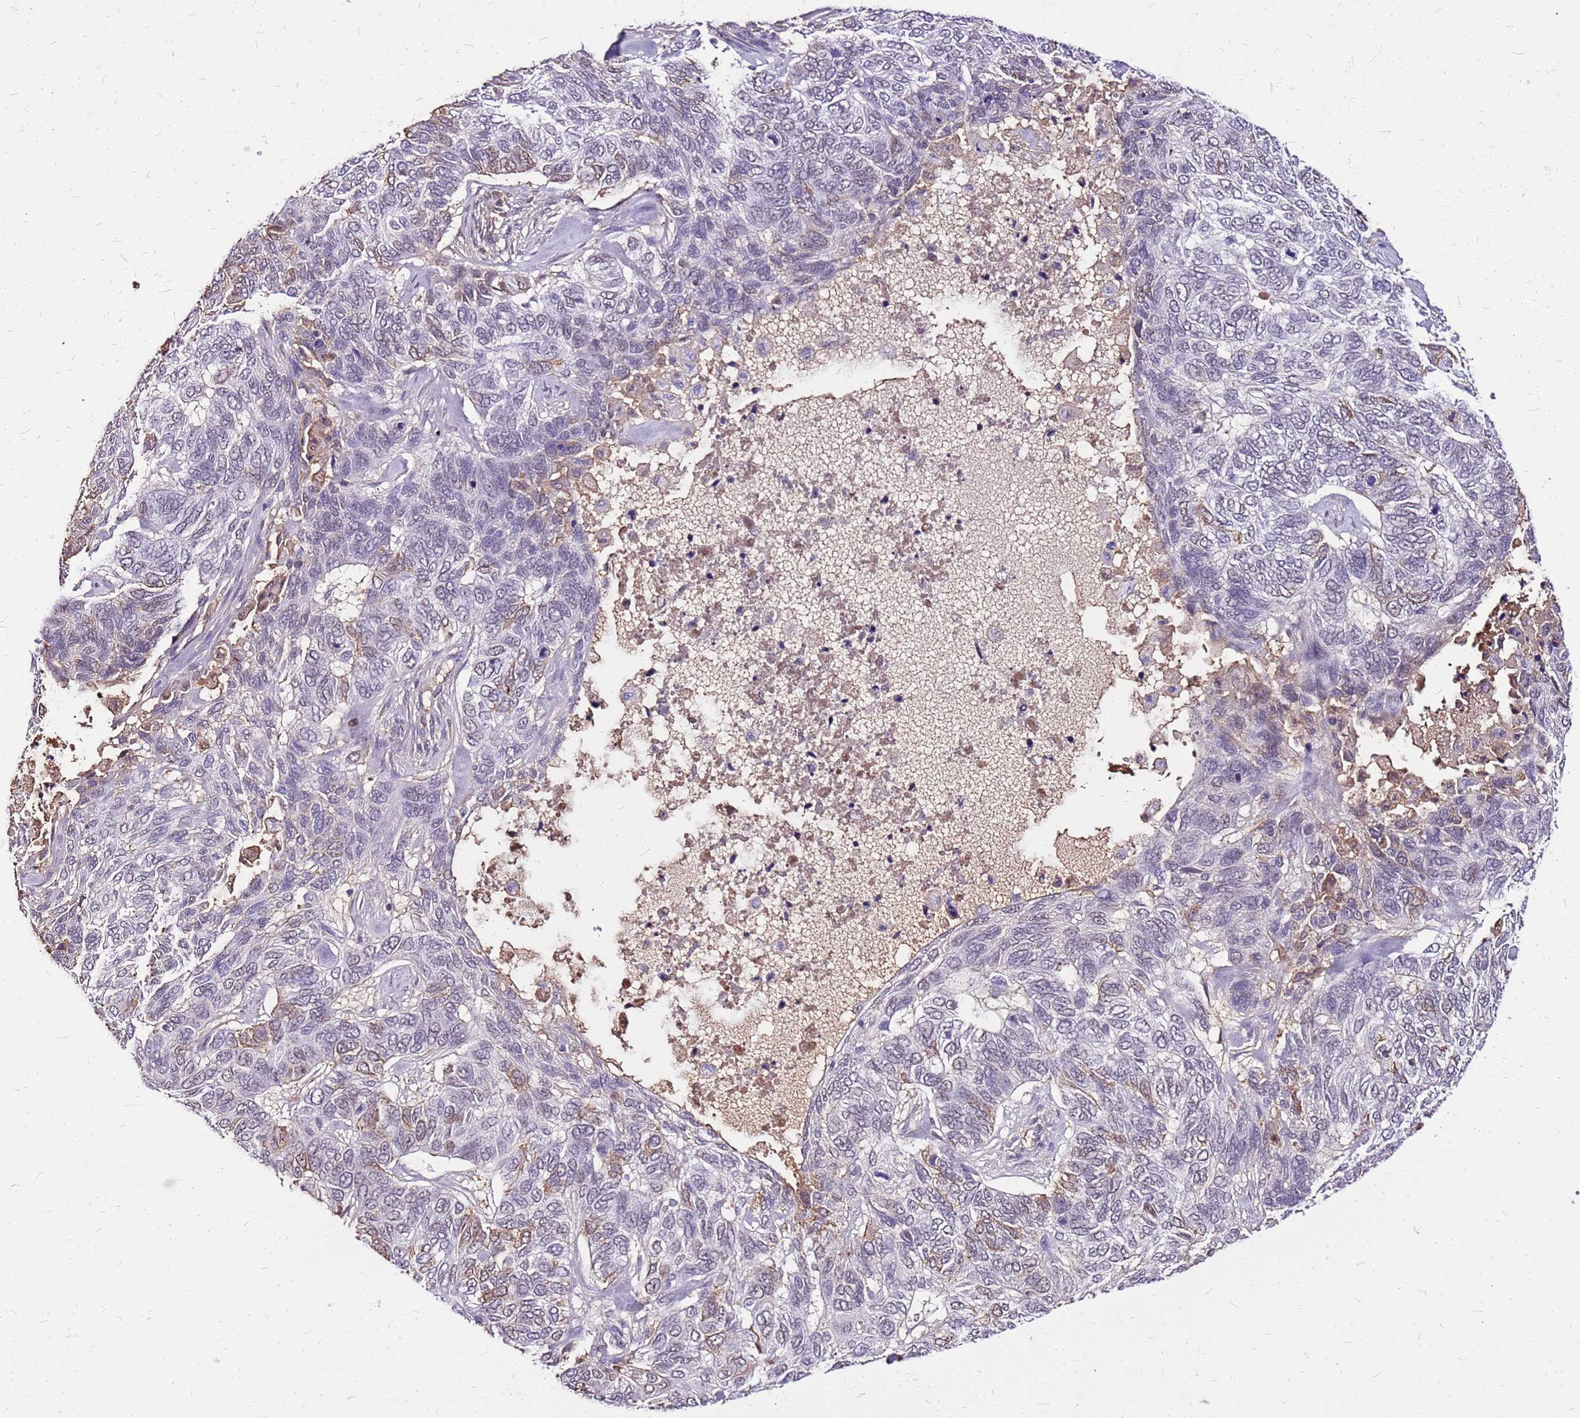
{"staining": {"intensity": "moderate", "quantity": "<25%", "location": "cytoplasmic/membranous"}, "tissue": "skin cancer", "cell_type": "Tumor cells", "image_type": "cancer", "snomed": [{"axis": "morphology", "description": "Basal cell carcinoma"}, {"axis": "topography", "description": "Skin"}], "caption": "Immunohistochemical staining of human basal cell carcinoma (skin) demonstrates moderate cytoplasmic/membranous protein expression in approximately <25% of tumor cells. Ihc stains the protein in brown and the nuclei are stained blue.", "gene": "ALDH1A3", "patient": {"sex": "female", "age": 65}}